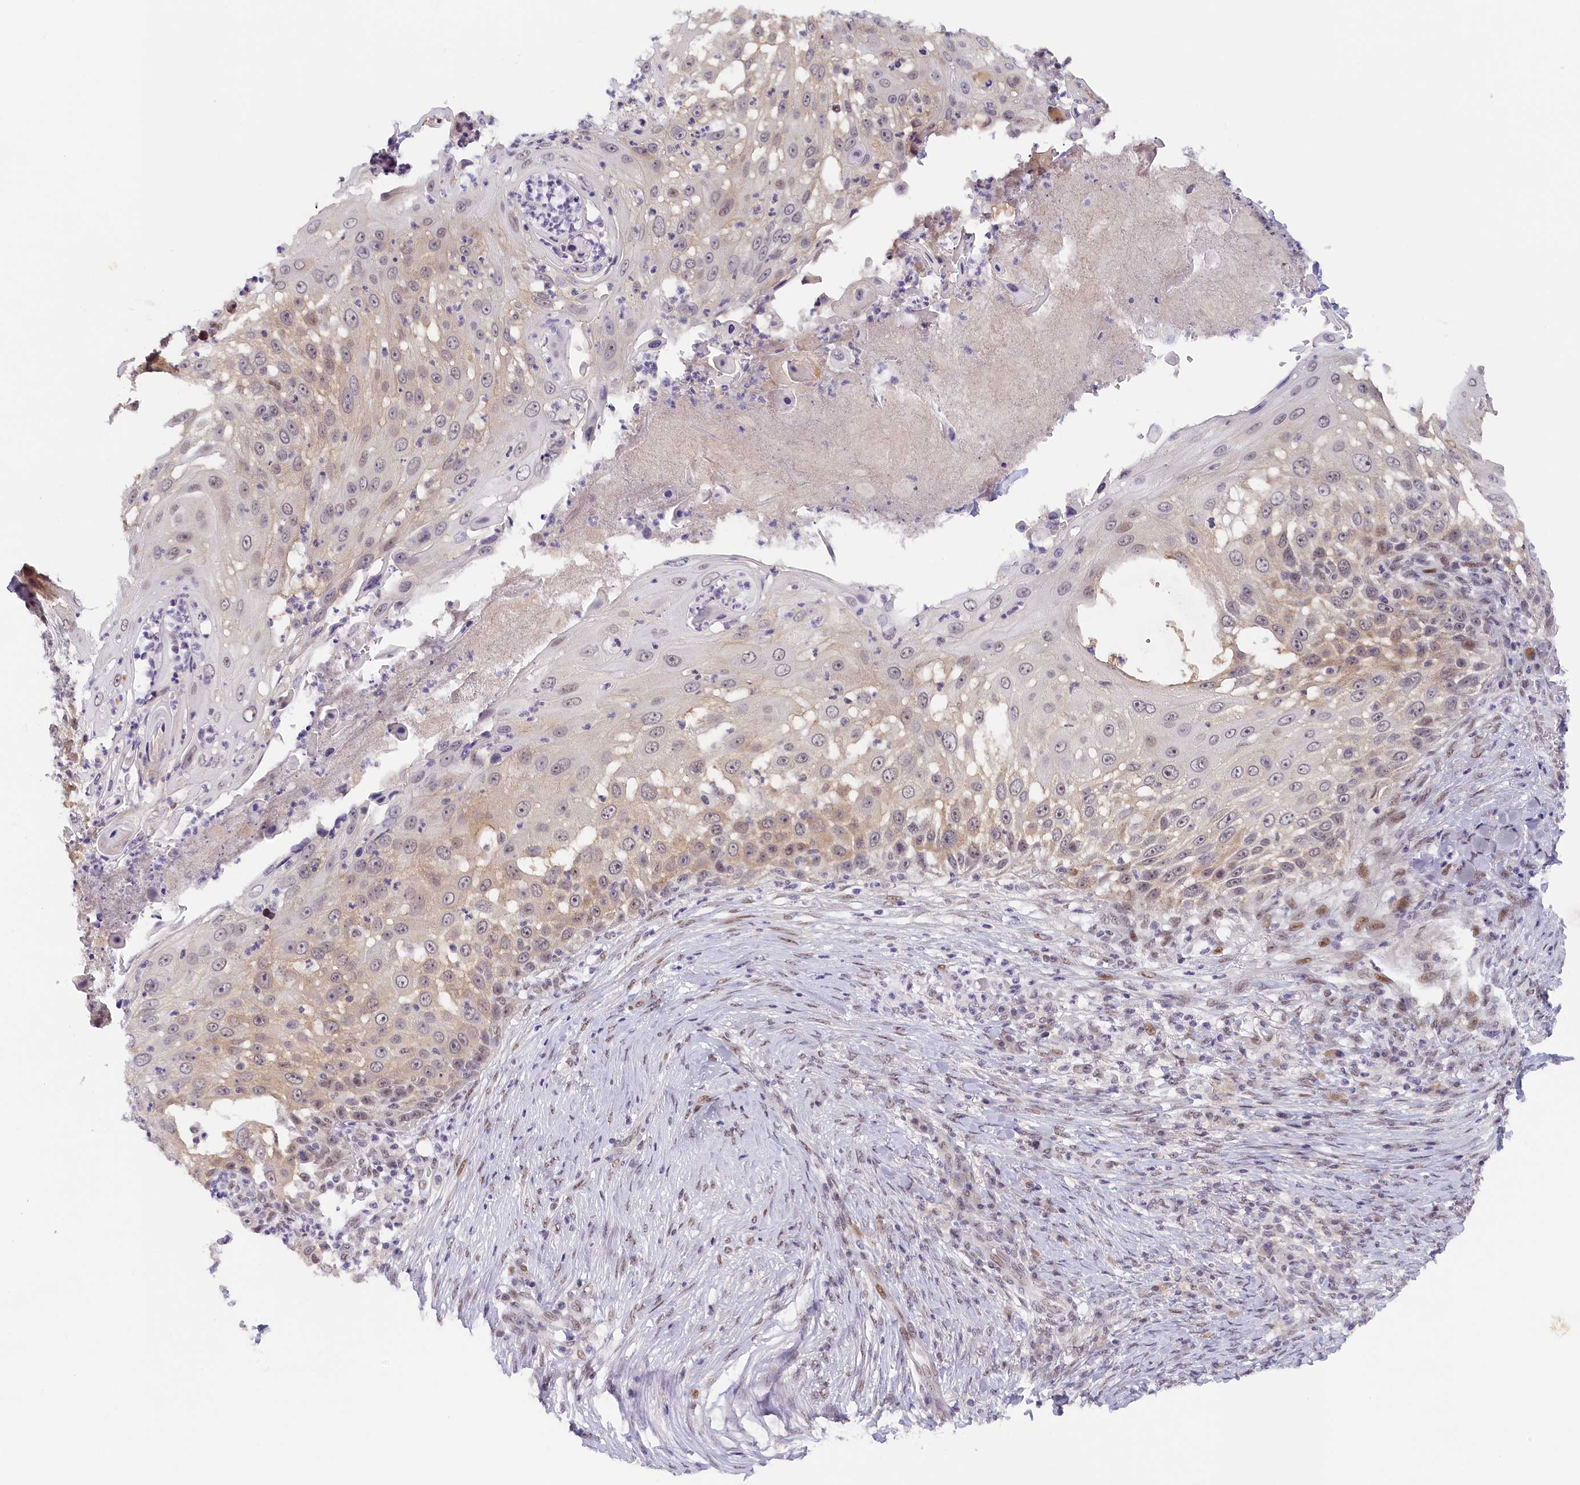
{"staining": {"intensity": "weak", "quantity": "<25%", "location": "cytoplasmic/membranous"}, "tissue": "skin cancer", "cell_type": "Tumor cells", "image_type": "cancer", "snomed": [{"axis": "morphology", "description": "Squamous cell carcinoma, NOS"}, {"axis": "topography", "description": "Skin"}], "caption": "The photomicrograph displays no staining of tumor cells in skin squamous cell carcinoma.", "gene": "SEC31B", "patient": {"sex": "female", "age": 44}}